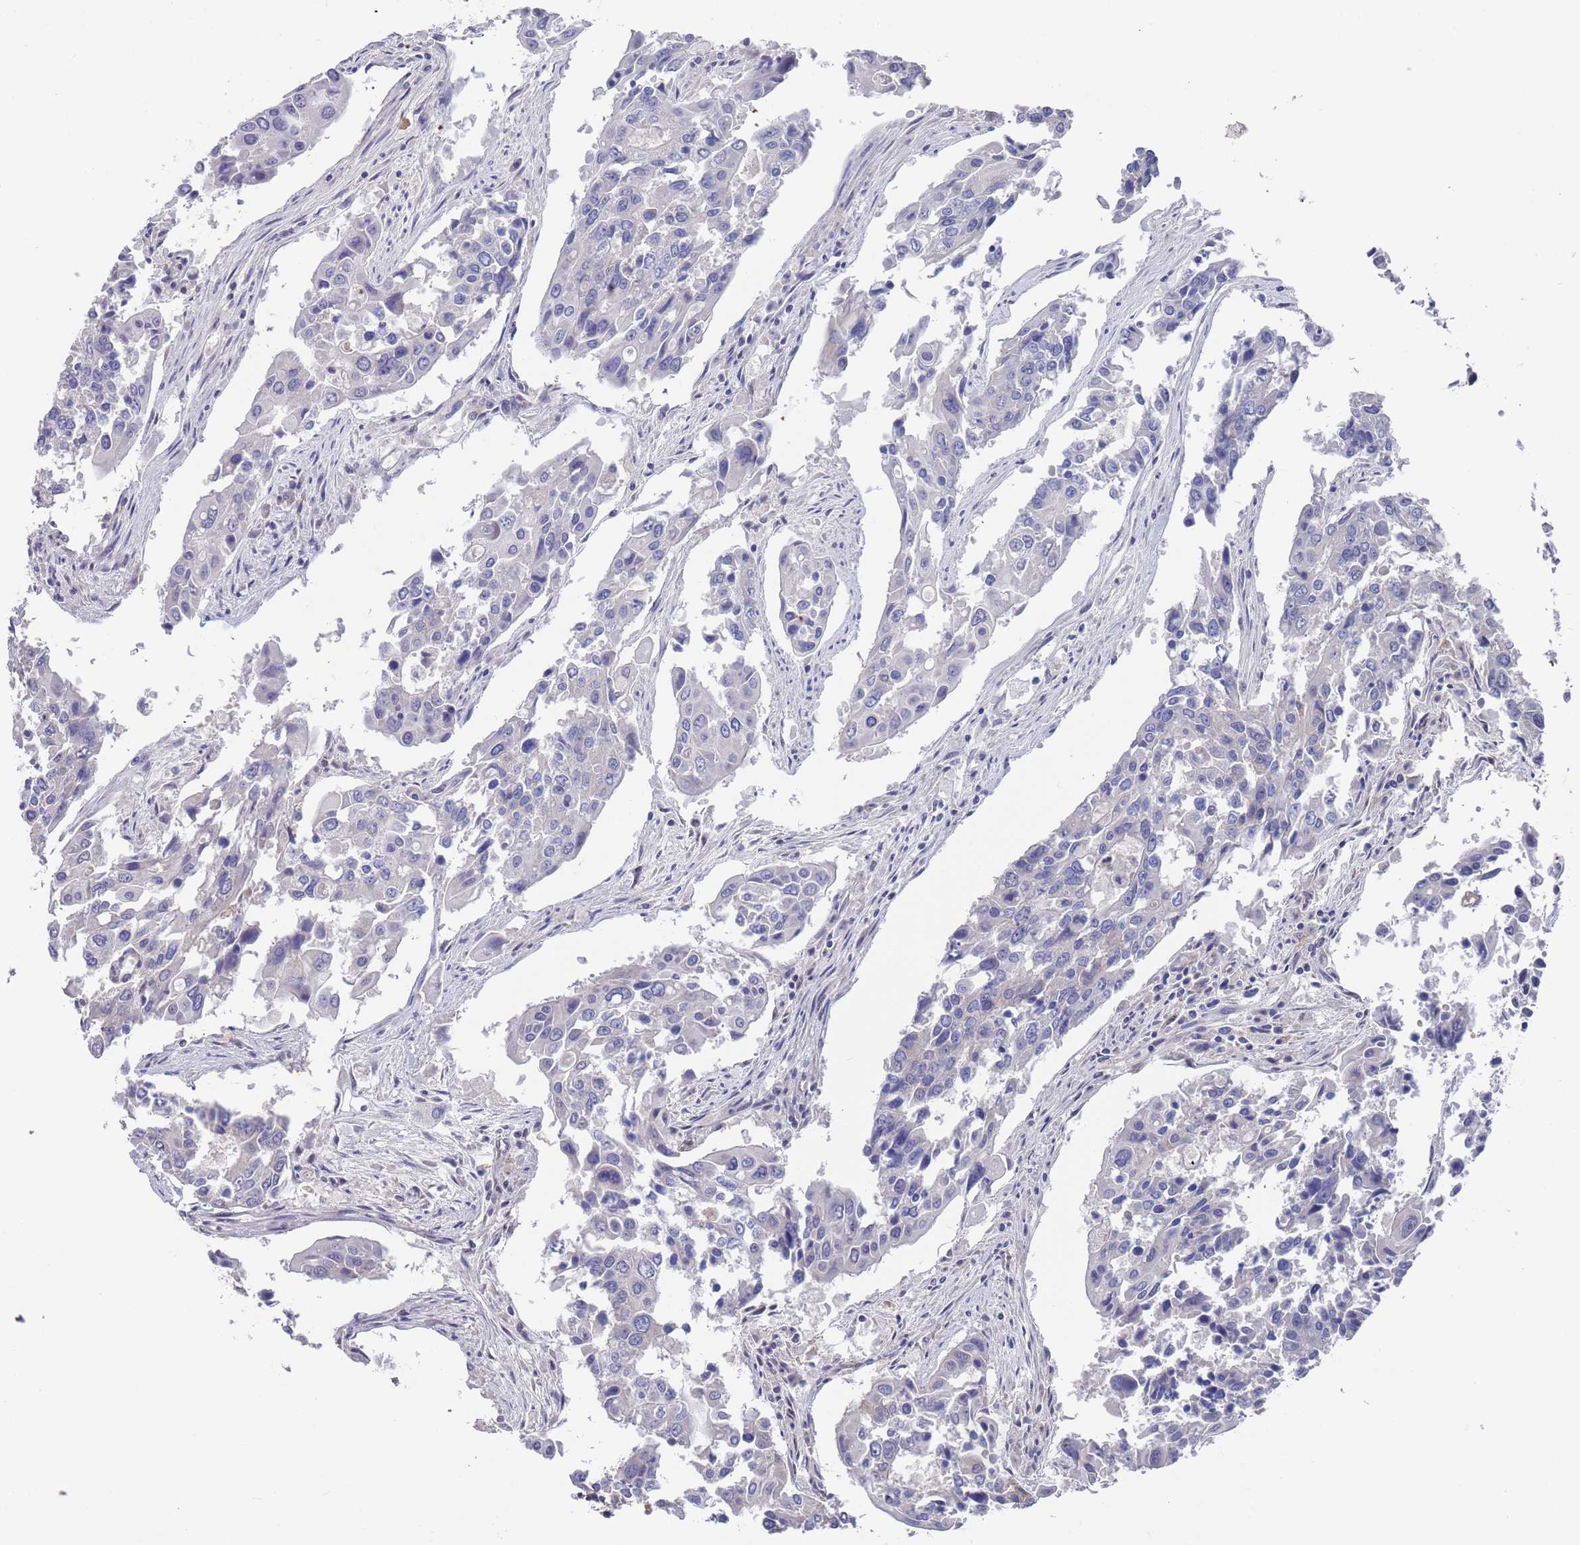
{"staining": {"intensity": "weak", "quantity": "<25%", "location": "cytoplasmic/membranous"}, "tissue": "colorectal cancer", "cell_type": "Tumor cells", "image_type": "cancer", "snomed": [{"axis": "morphology", "description": "Adenocarcinoma, NOS"}, {"axis": "topography", "description": "Colon"}], "caption": "A high-resolution photomicrograph shows immunohistochemistry (IHC) staining of colorectal cancer, which reveals no significant expression in tumor cells. (DAB IHC, high magnification).", "gene": "ANK2", "patient": {"sex": "male", "age": 77}}